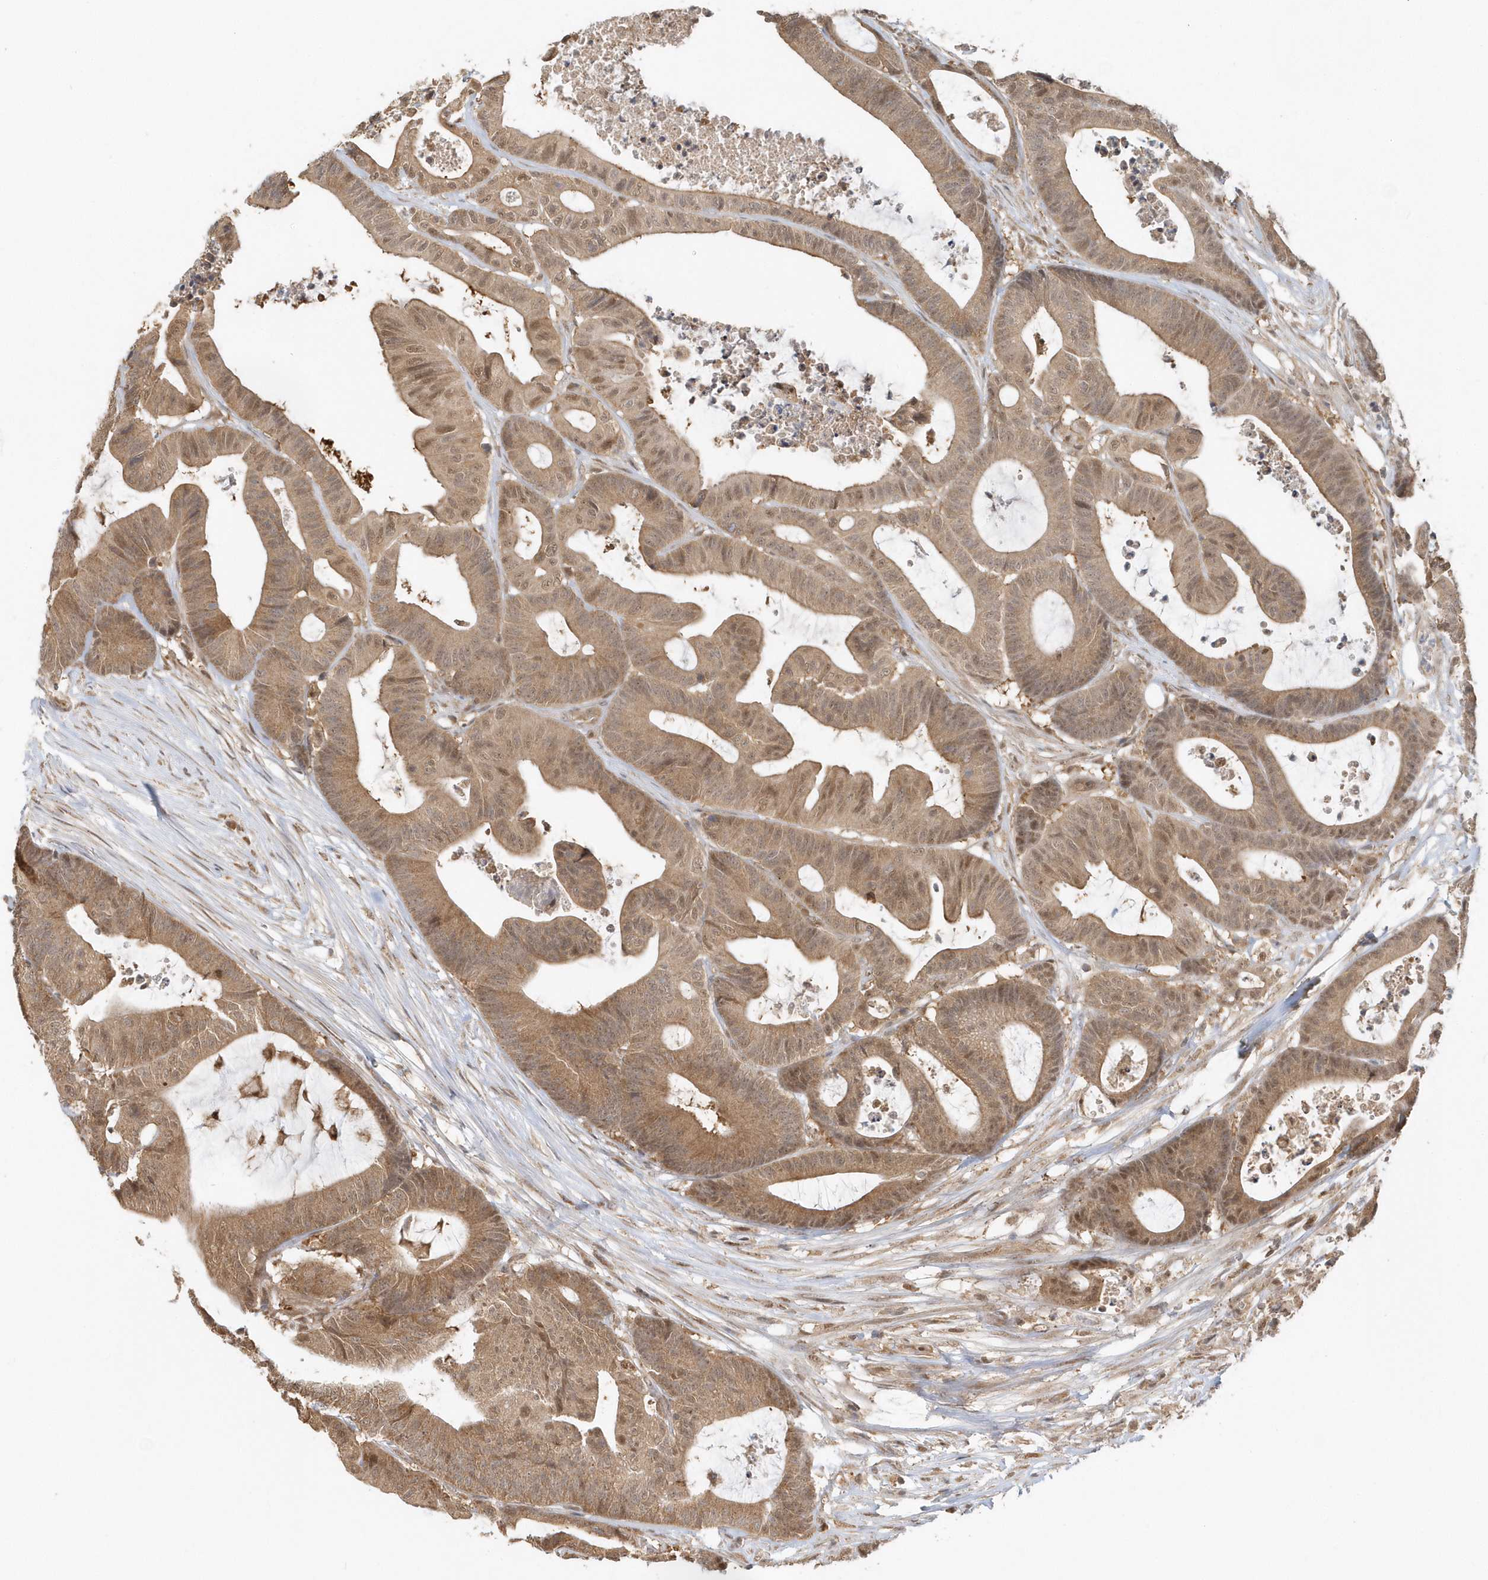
{"staining": {"intensity": "moderate", "quantity": ">75%", "location": "cytoplasmic/membranous,nuclear"}, "tissue": "colorectal cancer", "cell_type": "Tumor cells", "image_type": "cancer", "snomed": [{"axis": "morphology", "description": "Adenocarcinoma, NOS"}, {"axis": "topography", "description": "Colon"}], "caption": "Colorectal cancer (adenocarcinoma) stained with a brown dye displays moderate cytoplasmic/membranous and nuclear positive staining in approximately >75% of tumor cells.", "gene": "PSMD6", "patient": {"sex": "female", "age": 84}}